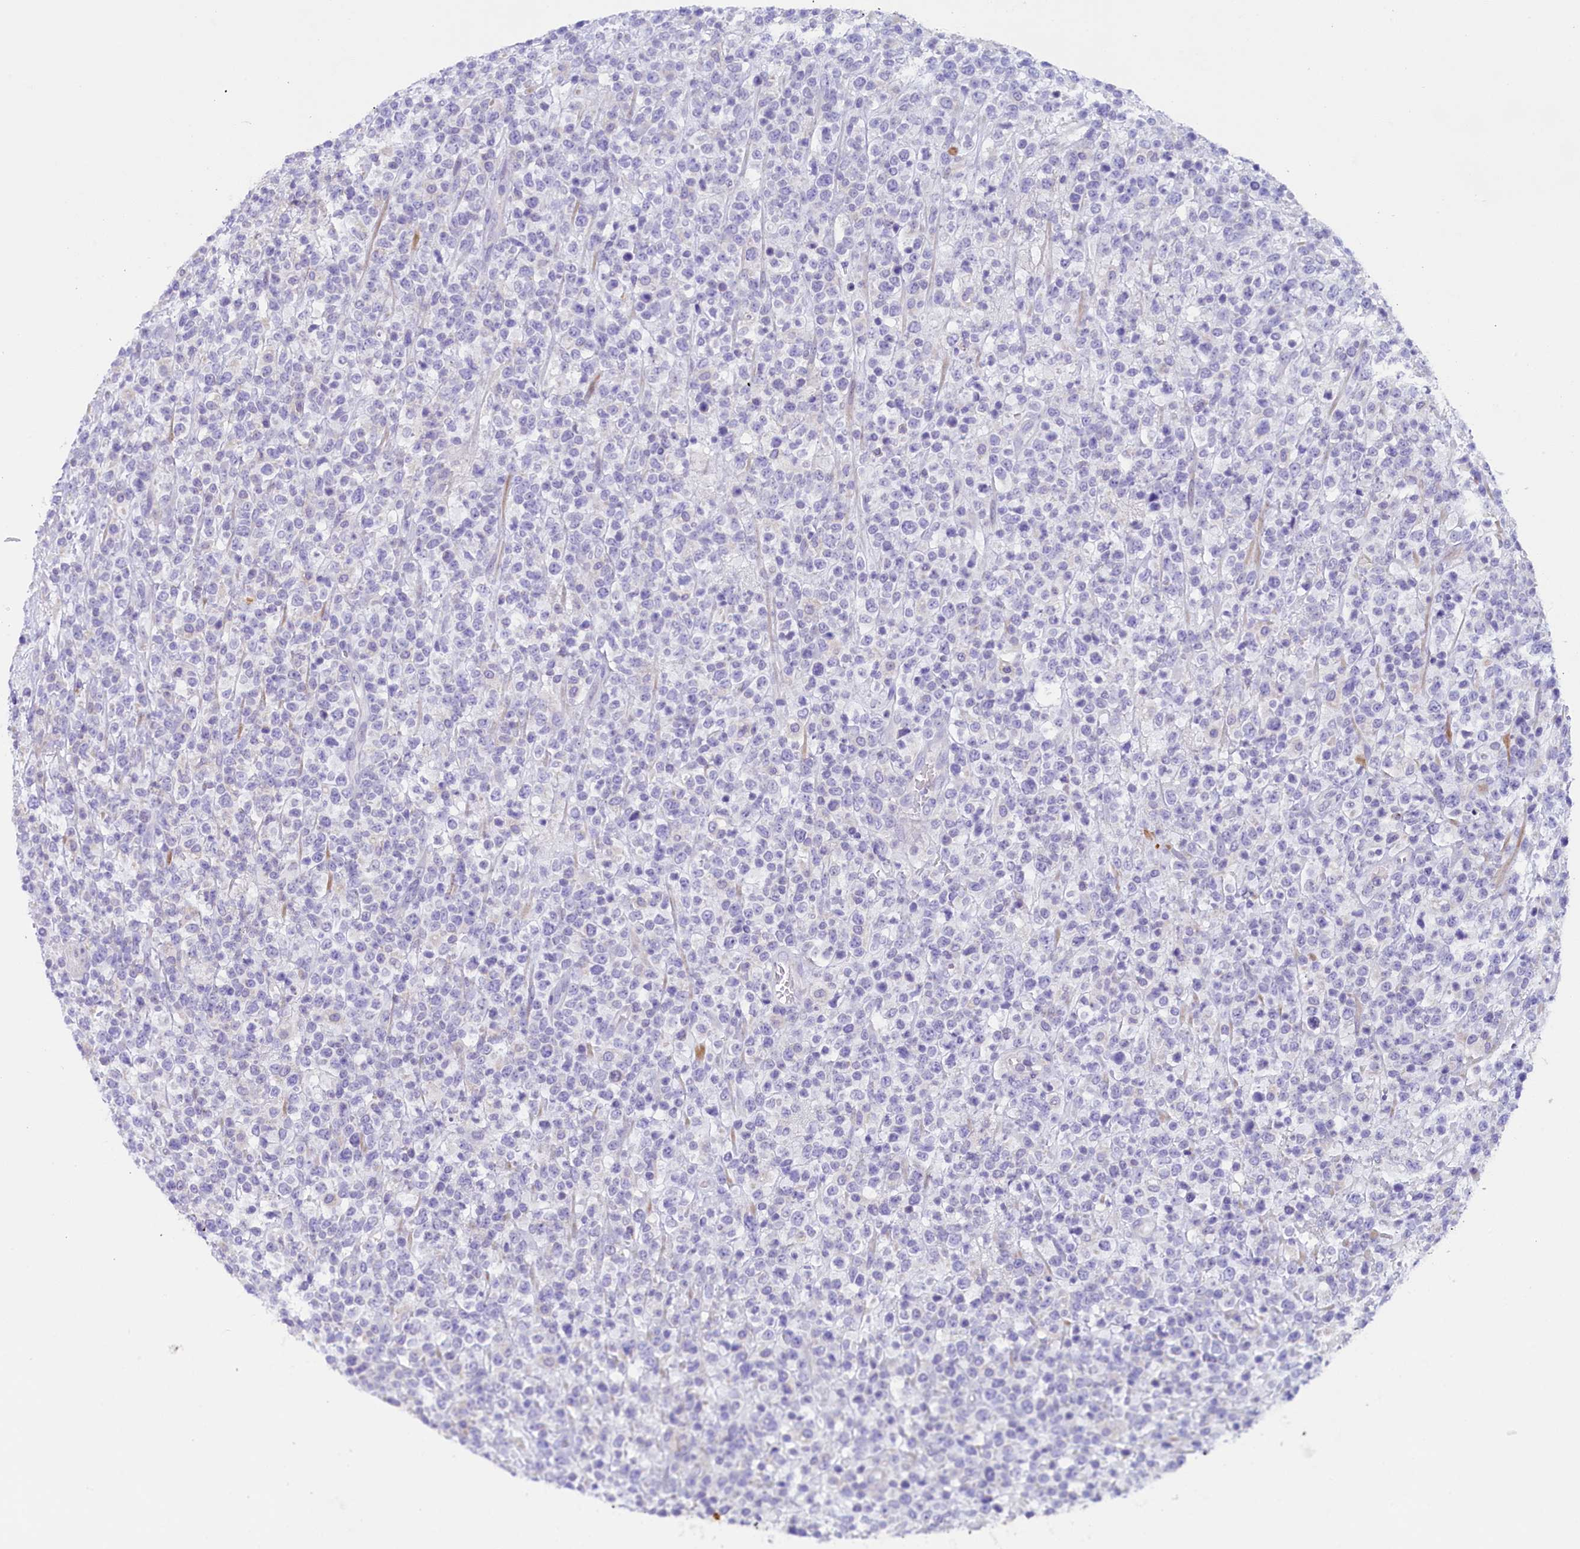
{"staining": {"intensity": "negative", "quantity": "none", "location": "none"}, "tissue": "lymphoma", "cell_type": "Tumor cells", "image_type": "cancer", "snomed": [{"axis": "morphology", "description": "Malignant lymphoma, non-Hodgkin's type, High grade"}, {"axis": "topography", "description": "Colon"}], "caption": "An image of human malignant lymphoma, non-Hodgkin's type (high-grade) is negative for staining in tumor cells. The staining is performed using DAB brown chromogen with nuclei counter-stained in using hematoxylin.", "gene": "RTTN", "patient": {"sex": "female", "age": 53}}